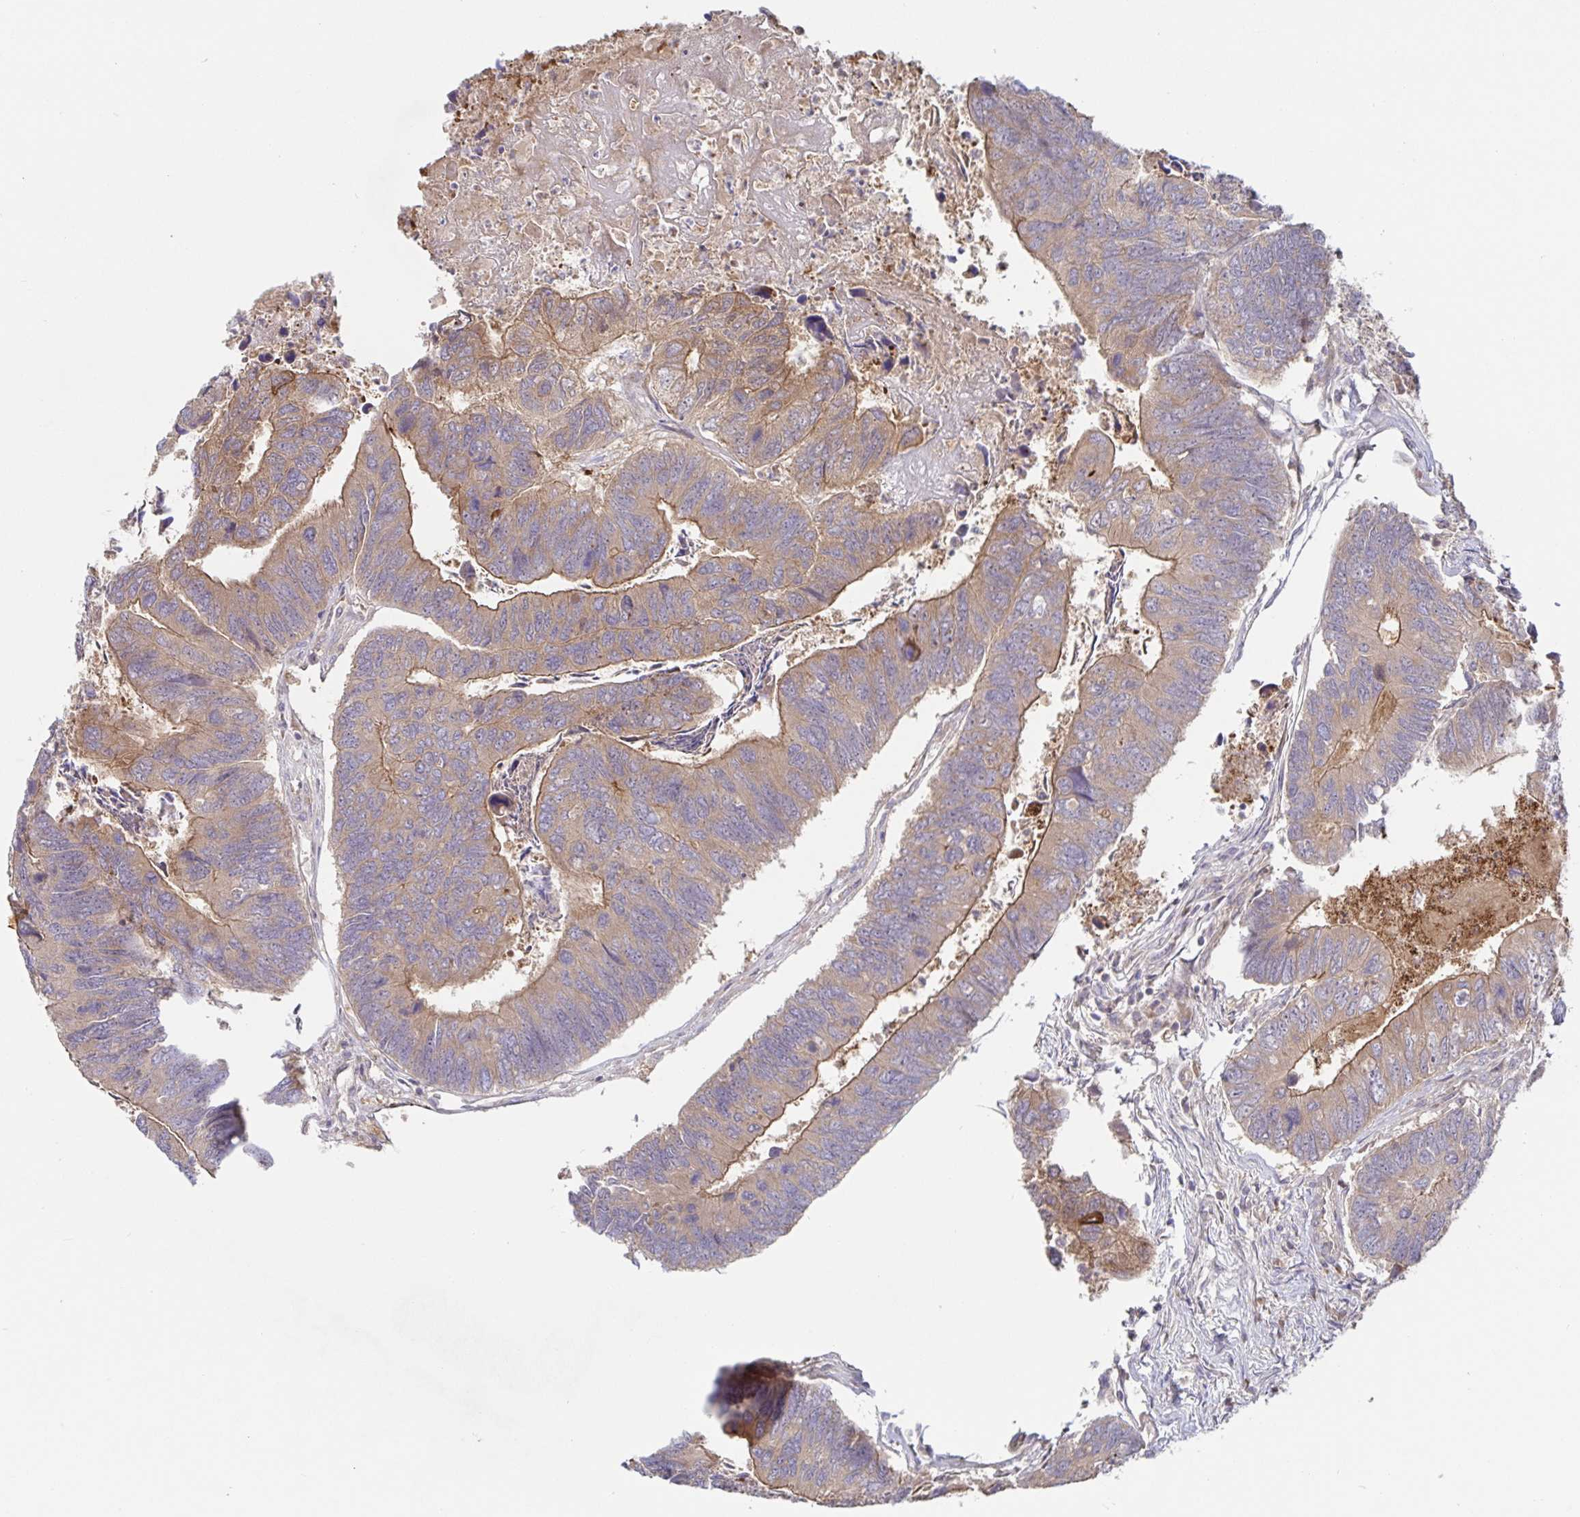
{"staining": {"intensity": "moderate", "quantity": "25%-75%", "location": "cytoplasmic/membranous"}, "tissue": "colorectal cancer", "cell_type": "Tumor cells", "image_type": "cancer", "snomed": [{"axis": "morphology", "description": "Adenocarcinoma, NOS"}, {"axis": "topography", "description": "Colon"}], "caption": "Approximately 25%-75% of tumor cells in human colorectal cancer (adenocarcinoma) demonstrate moderate cytoplasmic/membranous protein expression as visualized by brown immunohistochemical staining.", "gene": "AACS", "patient": {"sex": "female", "age": 67}}